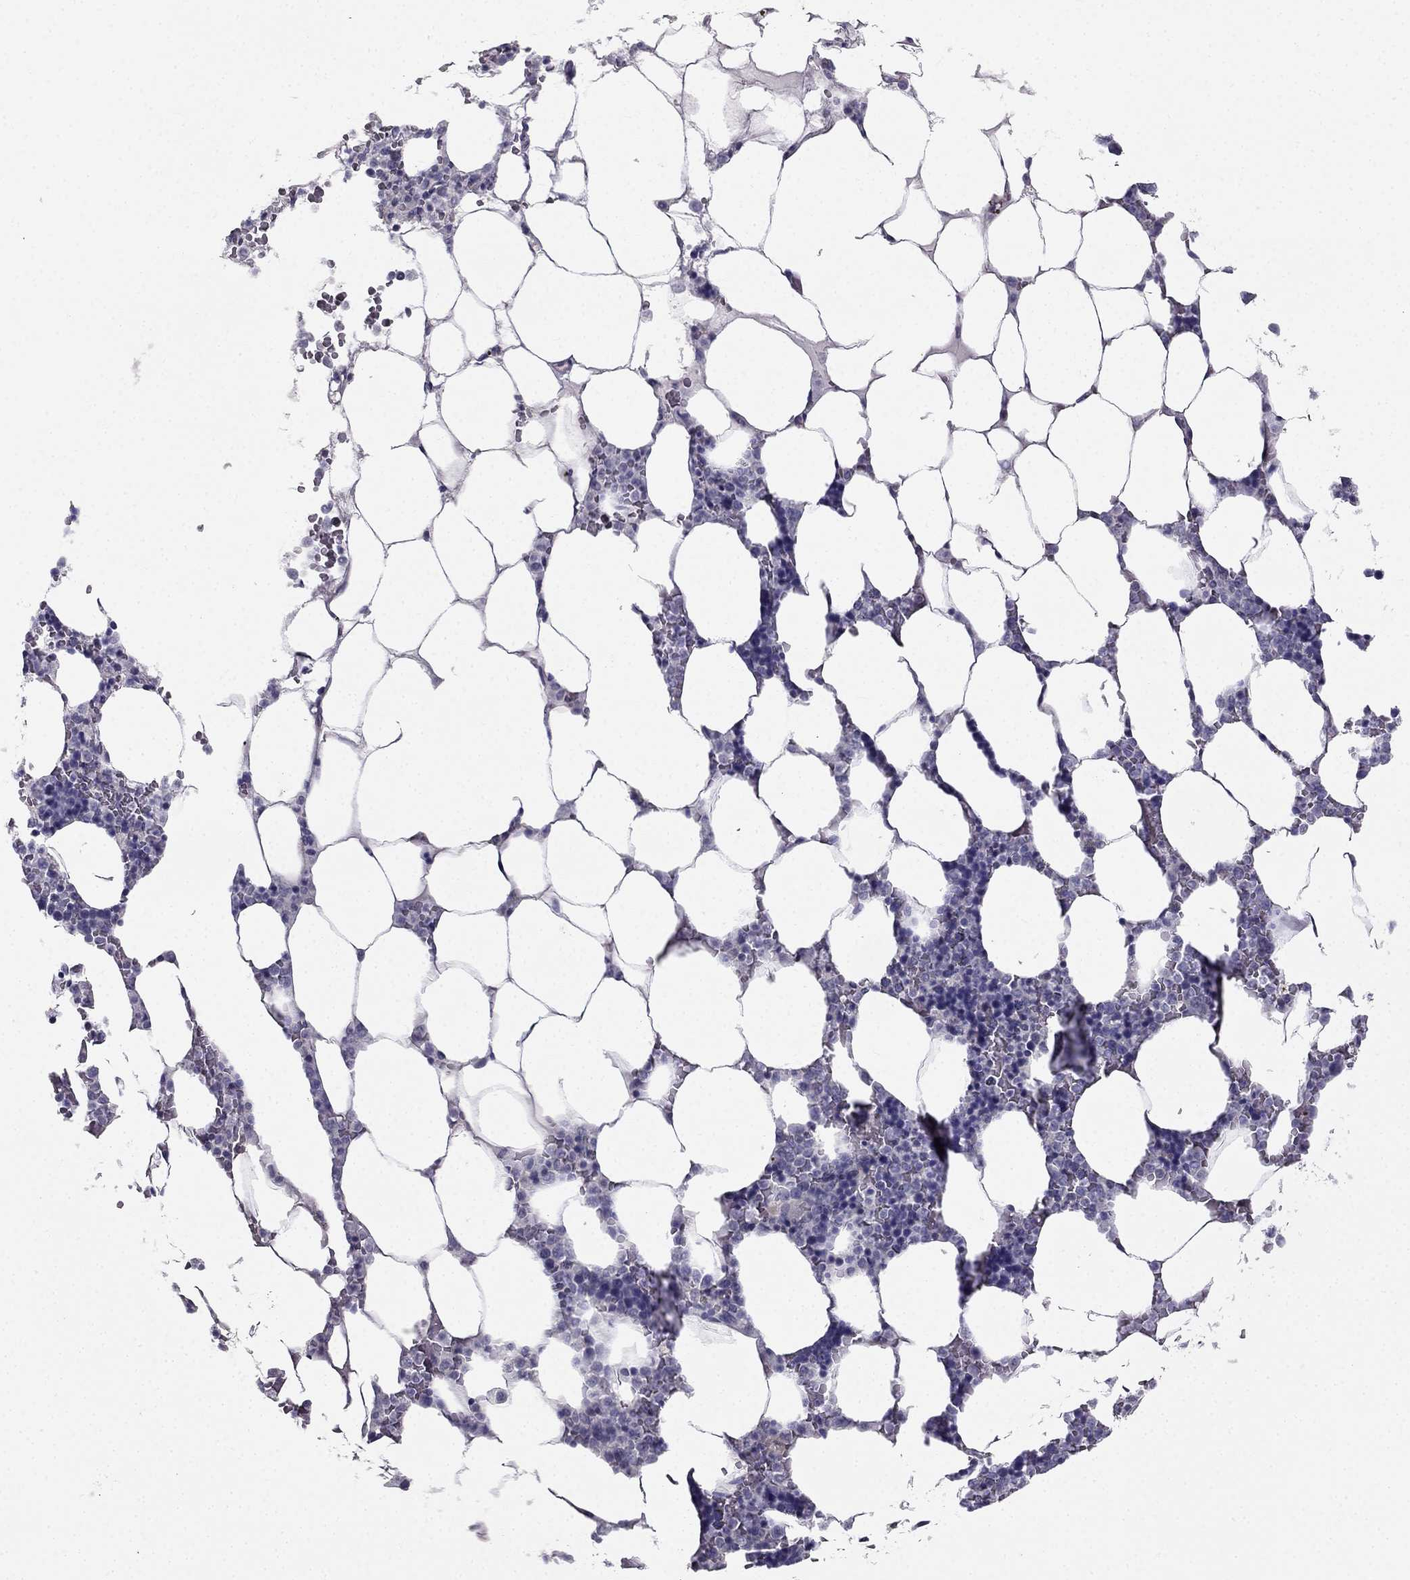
{"staining": {"intensity": "negative", "quantity": "none", "location": "none"}, "tissue": "bone marrow", "cell_type": "Hematopoietic cells", "image_type": "normal", "snomed": [{"axis": "morphology", "description": "Normal tissue, NOS"}, {"axis": "topography", "description": "Bone marrow"}], "caption": "IHC of benign human bone marrow demonstrates no expression in hematopoietic cells. The staining was performed using DAB to visualize the protein expression in brown, while the nuclei were stained in blue with hematoxylin (Magnification: 20x).", "gene": "HSFX1", "patient": {"sex": "male", "age": 63}}